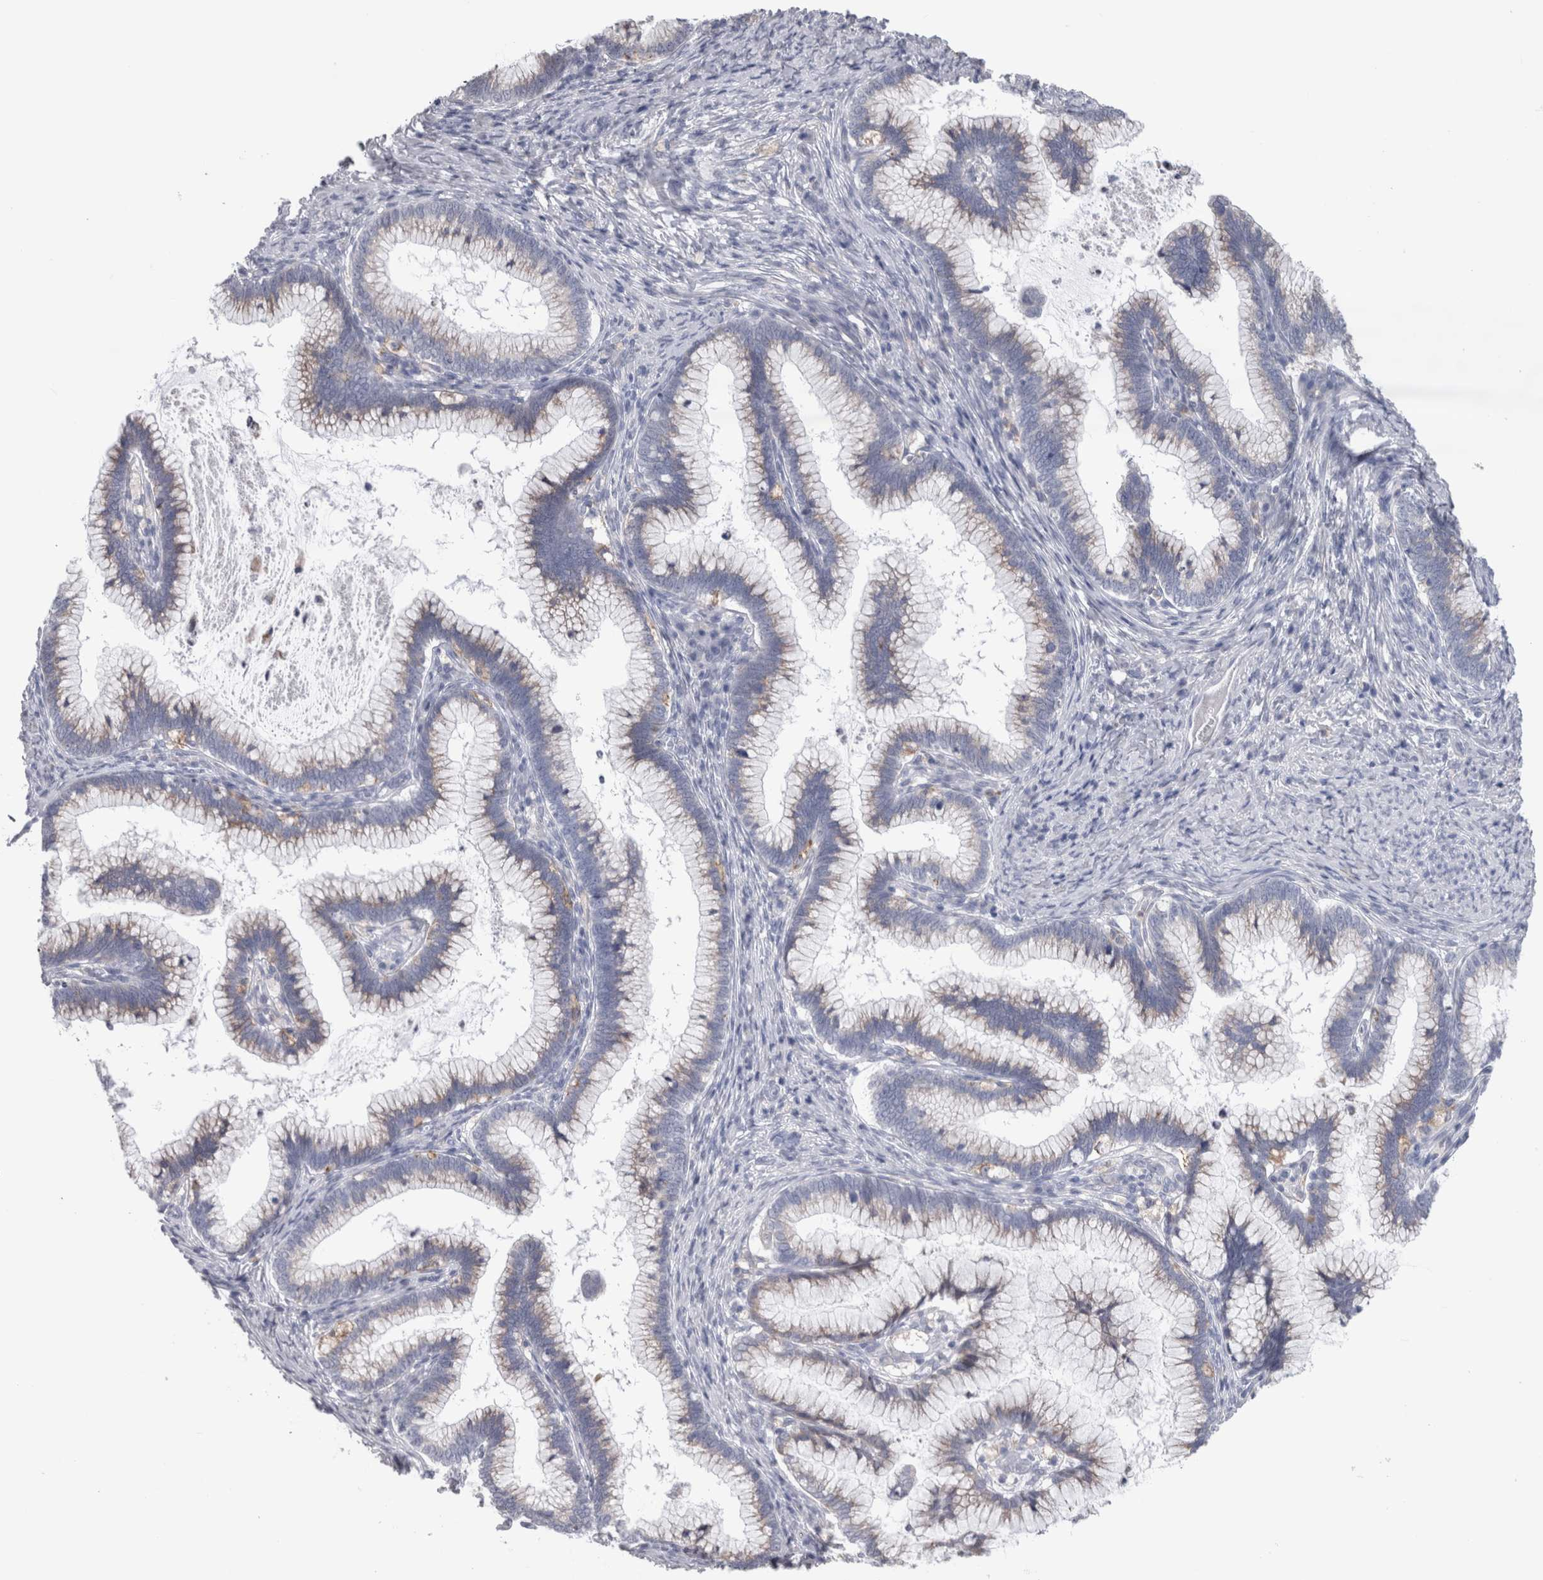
{"staining": {"intensity": "weak", "quantity": ">75%", "location": "cytoplasmic/membranous"}, "tissue": "cervical cancer", "cell_type": "Tumor cells", "image_type": "cancer", "snomed": [{"axis": "morphology", "description": "Adenocarcinoma, NOS"}, {"axis": "topography", "description": "Cervix"}], "caption": "Human adenocarcinoma (cervical) stained with a protein marker exhibits weak staining in tumor cells.", "gene": "GDAP1", "patient": {"sex": "female", "age": 36}}